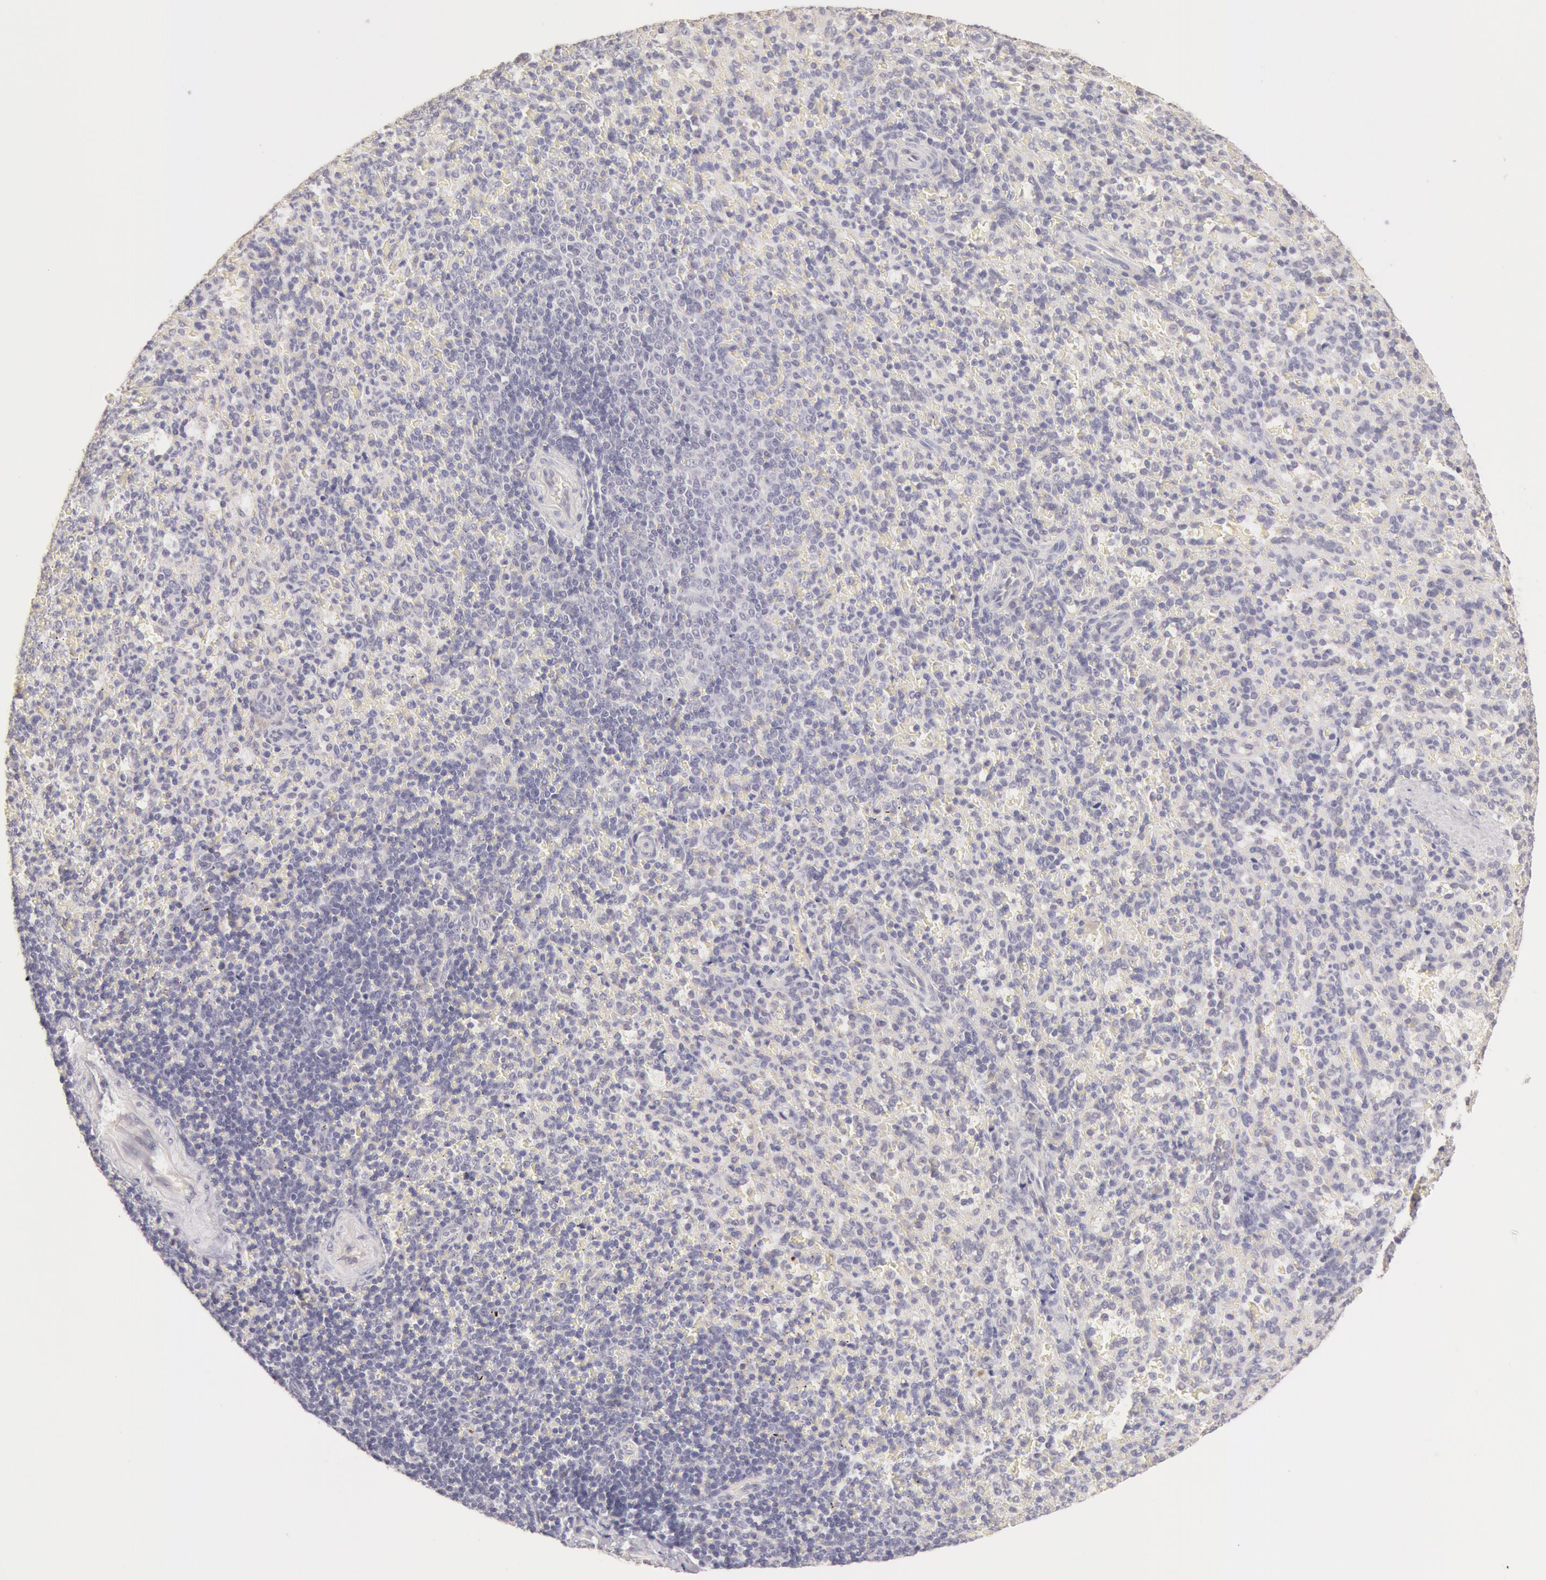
{"staining": {"intensity": "negative", "quantity": "none", "location": "none"}, "tissue": "spleen", "cell_type": "Cells in red pulp", "image_type": "normal", "snomed": [{"axis": "morphology", "description": "Normal tissue, NOS"}, {"axis": "topography", "description": "Spleen"}], "caption": "IHC micrograph of normal spleen: spleen stained with DAB reveals no significant protein expression in cells in red pulp. (DAB (3,3'-diaminobenzidine) immunohistochemistry visualized using brightfield microscopy, high magnification).", "gene": "ZNF597", "patient": {"sex": "female", "age": 21}}